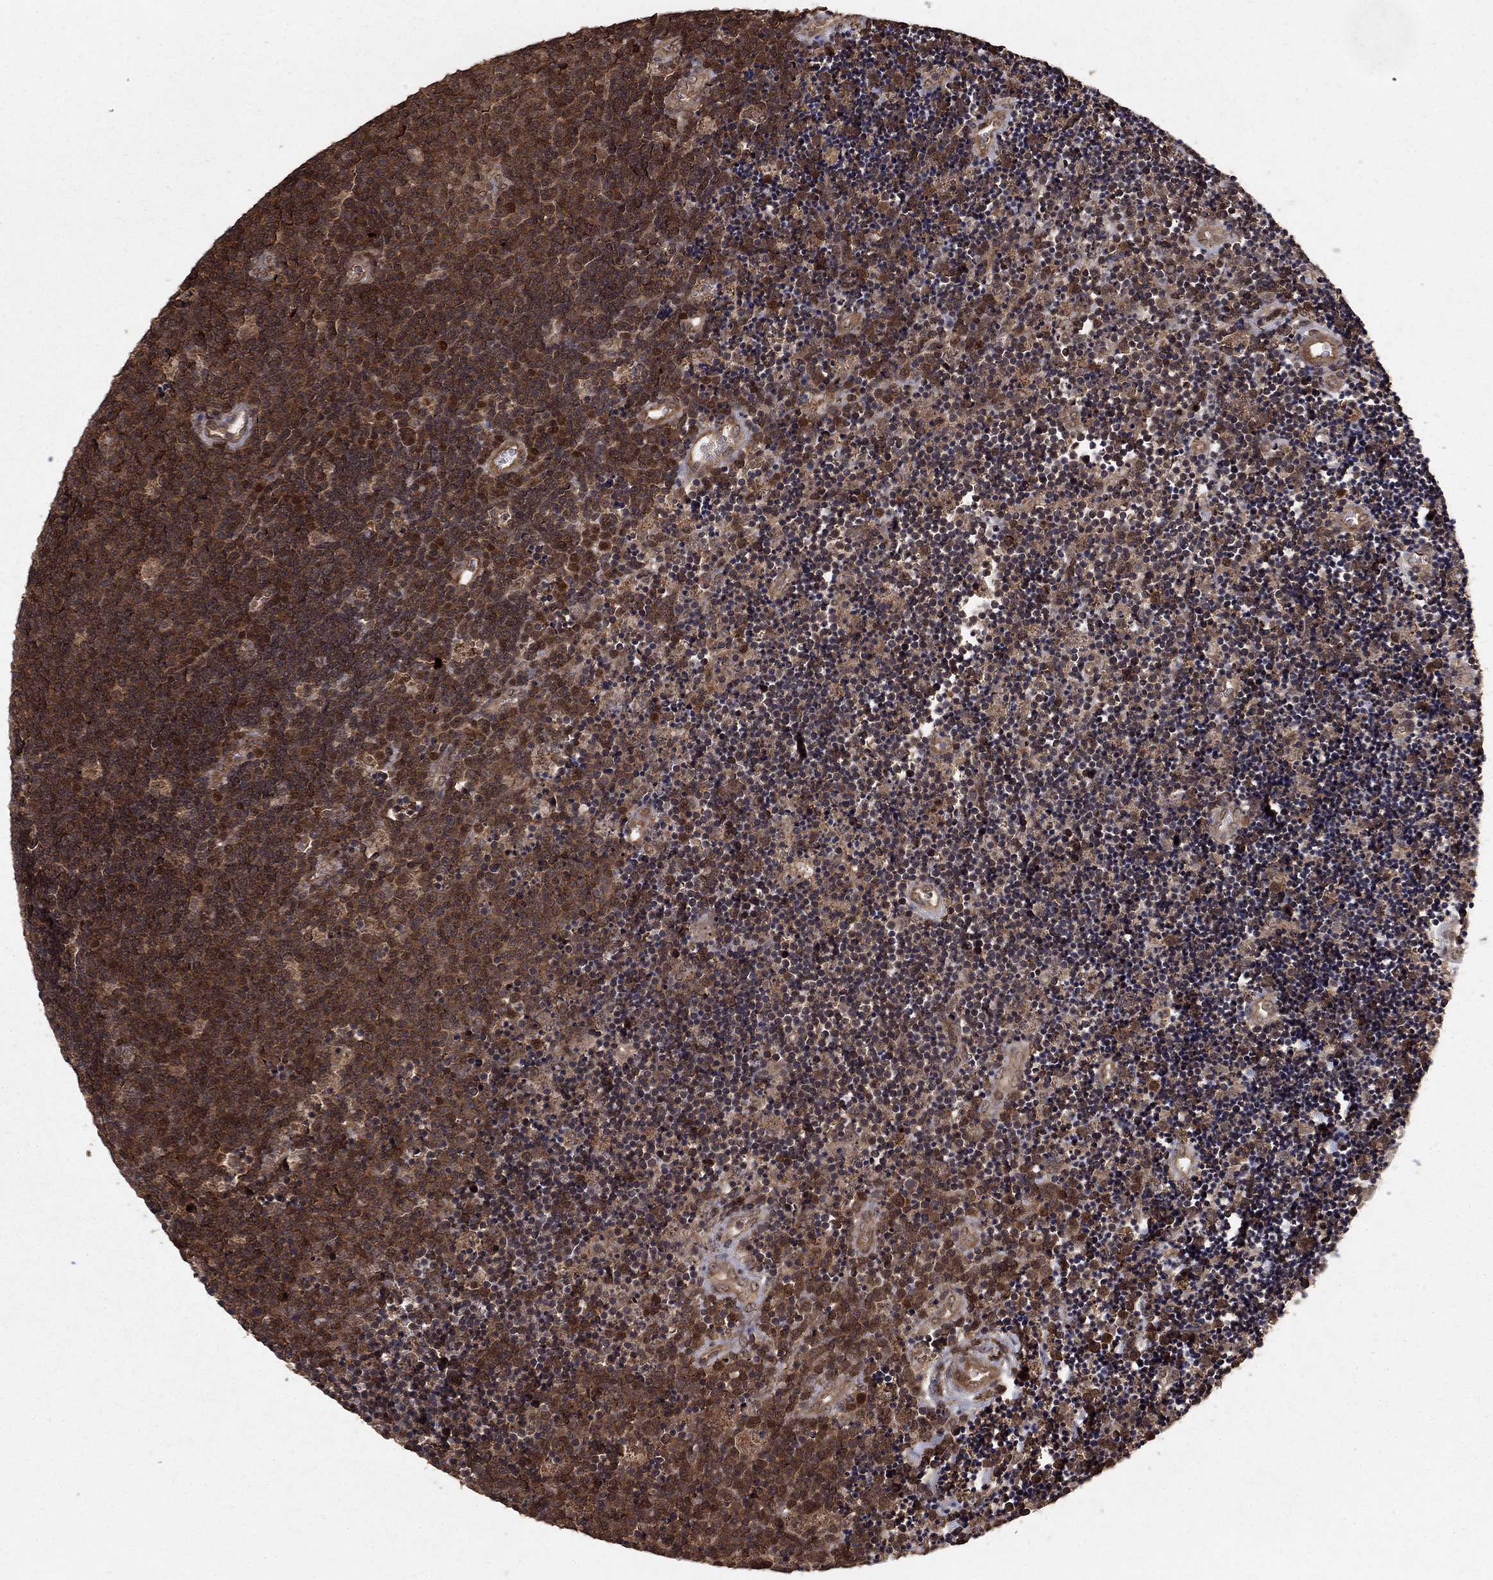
{"staining": {"intensity": "moderate", "quantity": ">75%", "location": "cytoplasmic/membranous"}, "tissue": "lymphoma", "cell_type": "Tumor cells", "image_type": "cancer", "snomed": [{"axis": "morphology", "description": "Malignant lymphoma, non-Hodgkin's type, Low grade"}, {"axis": "topography", "description": "Brain"}], "caption": "This is an image of immunohistochemistry staining of lymphoma, which shows moderate positivity in the cytoplasmic/membranous of tumor cells.", "gene": "PRDM1", "patient": {"sex": "female", "age": 66}}